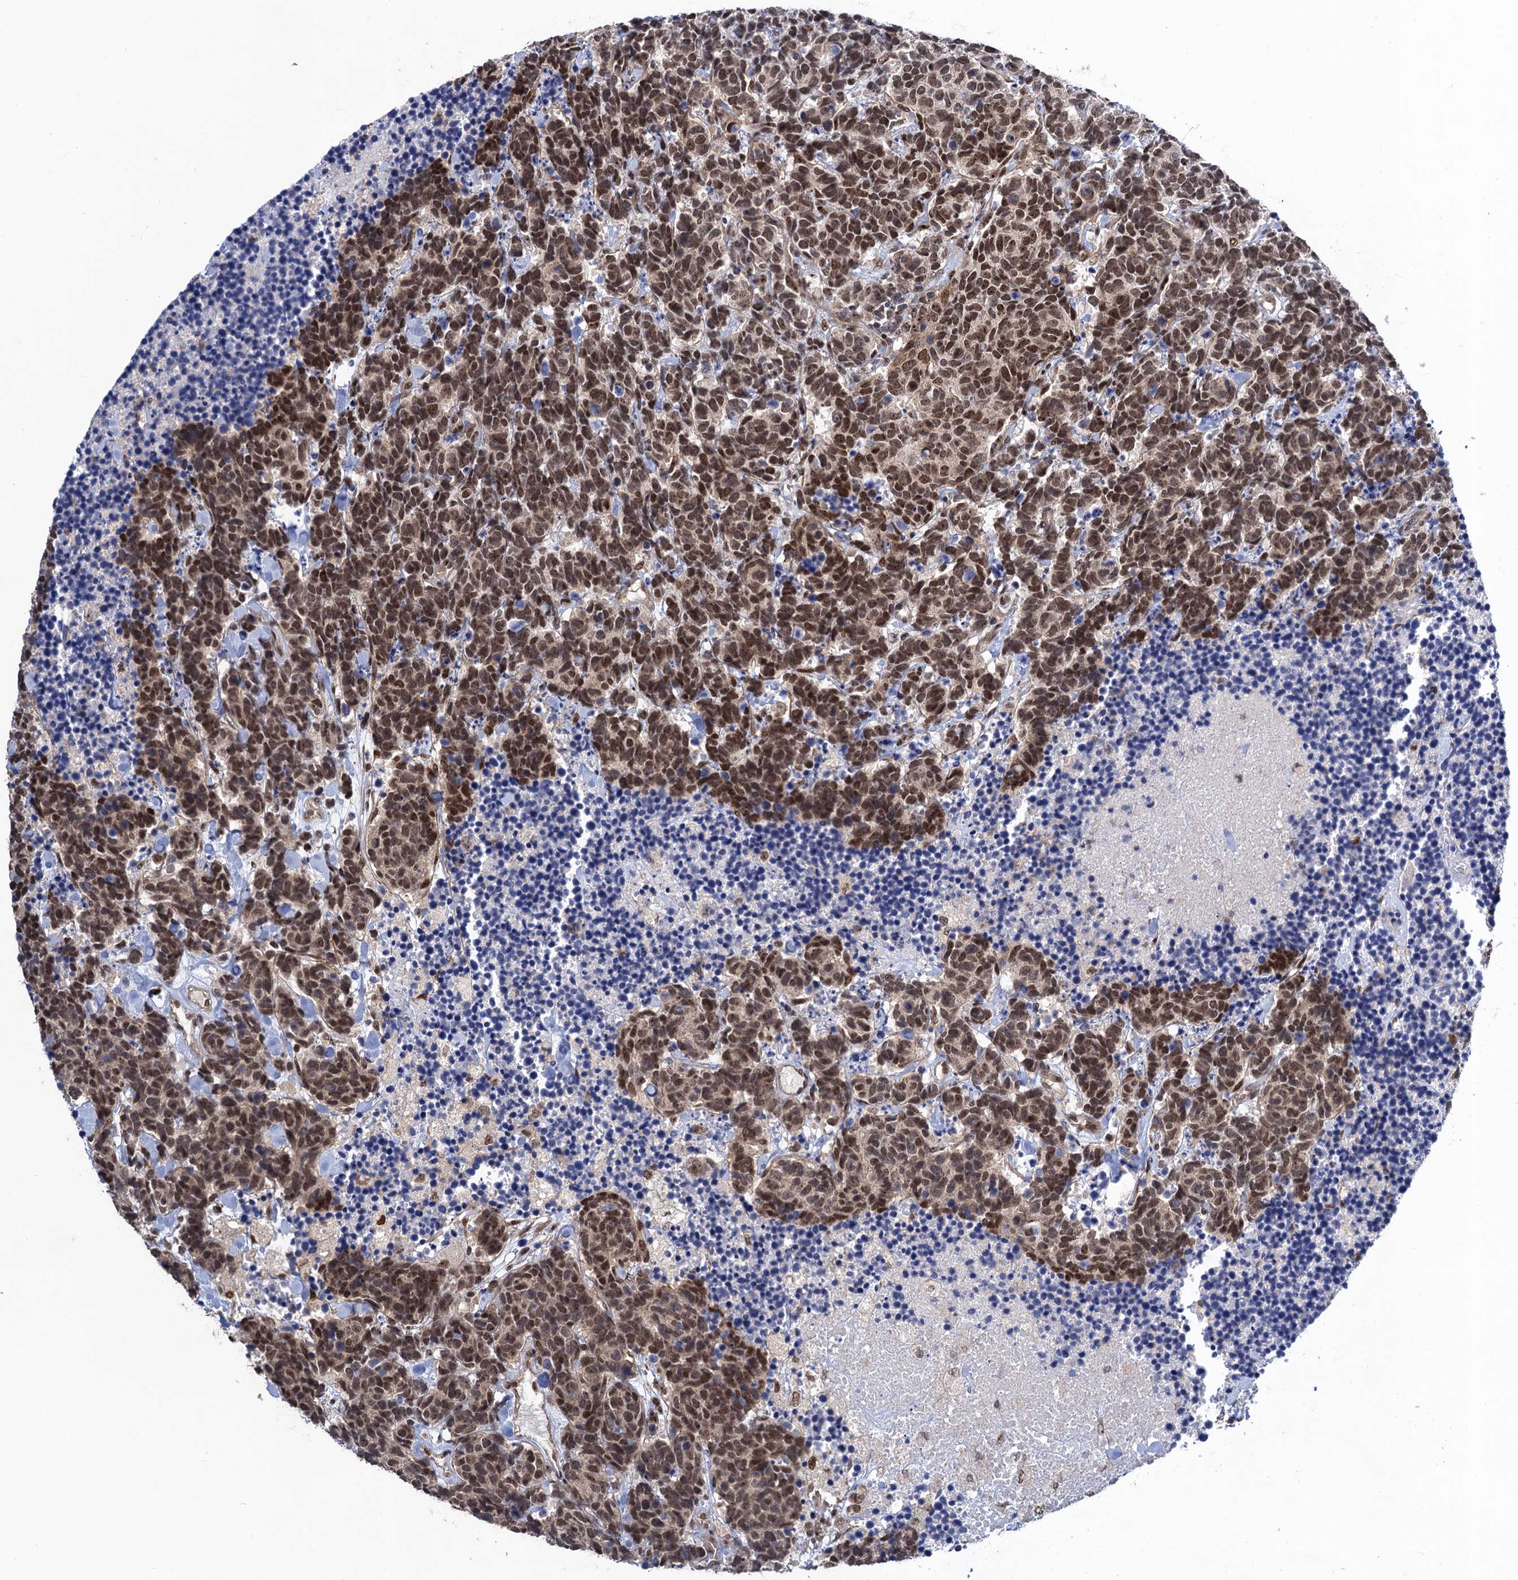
{"staining": {"intensity": "moderate", "quantity": ">75%", "location": "nuclear"}, "tissue": "carcinoid", "cell_type": "Tumor cells", "image_type": "cancer", "snomed": [{"axis": "morphology", "description": "Carcinoma, NOS"}, {"axis": "morphology", "description": "Carcinoid, malignant, NOS"}, {"axis": "topography", "description": "Prostate"}], "caption": "Immunohistochemistry (IHC) staining of carcinoid, which displays medium levels of moderate nuclear staining in approximately >75% of tumor cells indicating moderate nuclear protein staining. The staining was performed using DAB (brown) for protein detection and nuclei were counterstained in hematoxylin (blue).", "gene": "ZAR1L", "patient": {"sex": "male", "age": 57}}